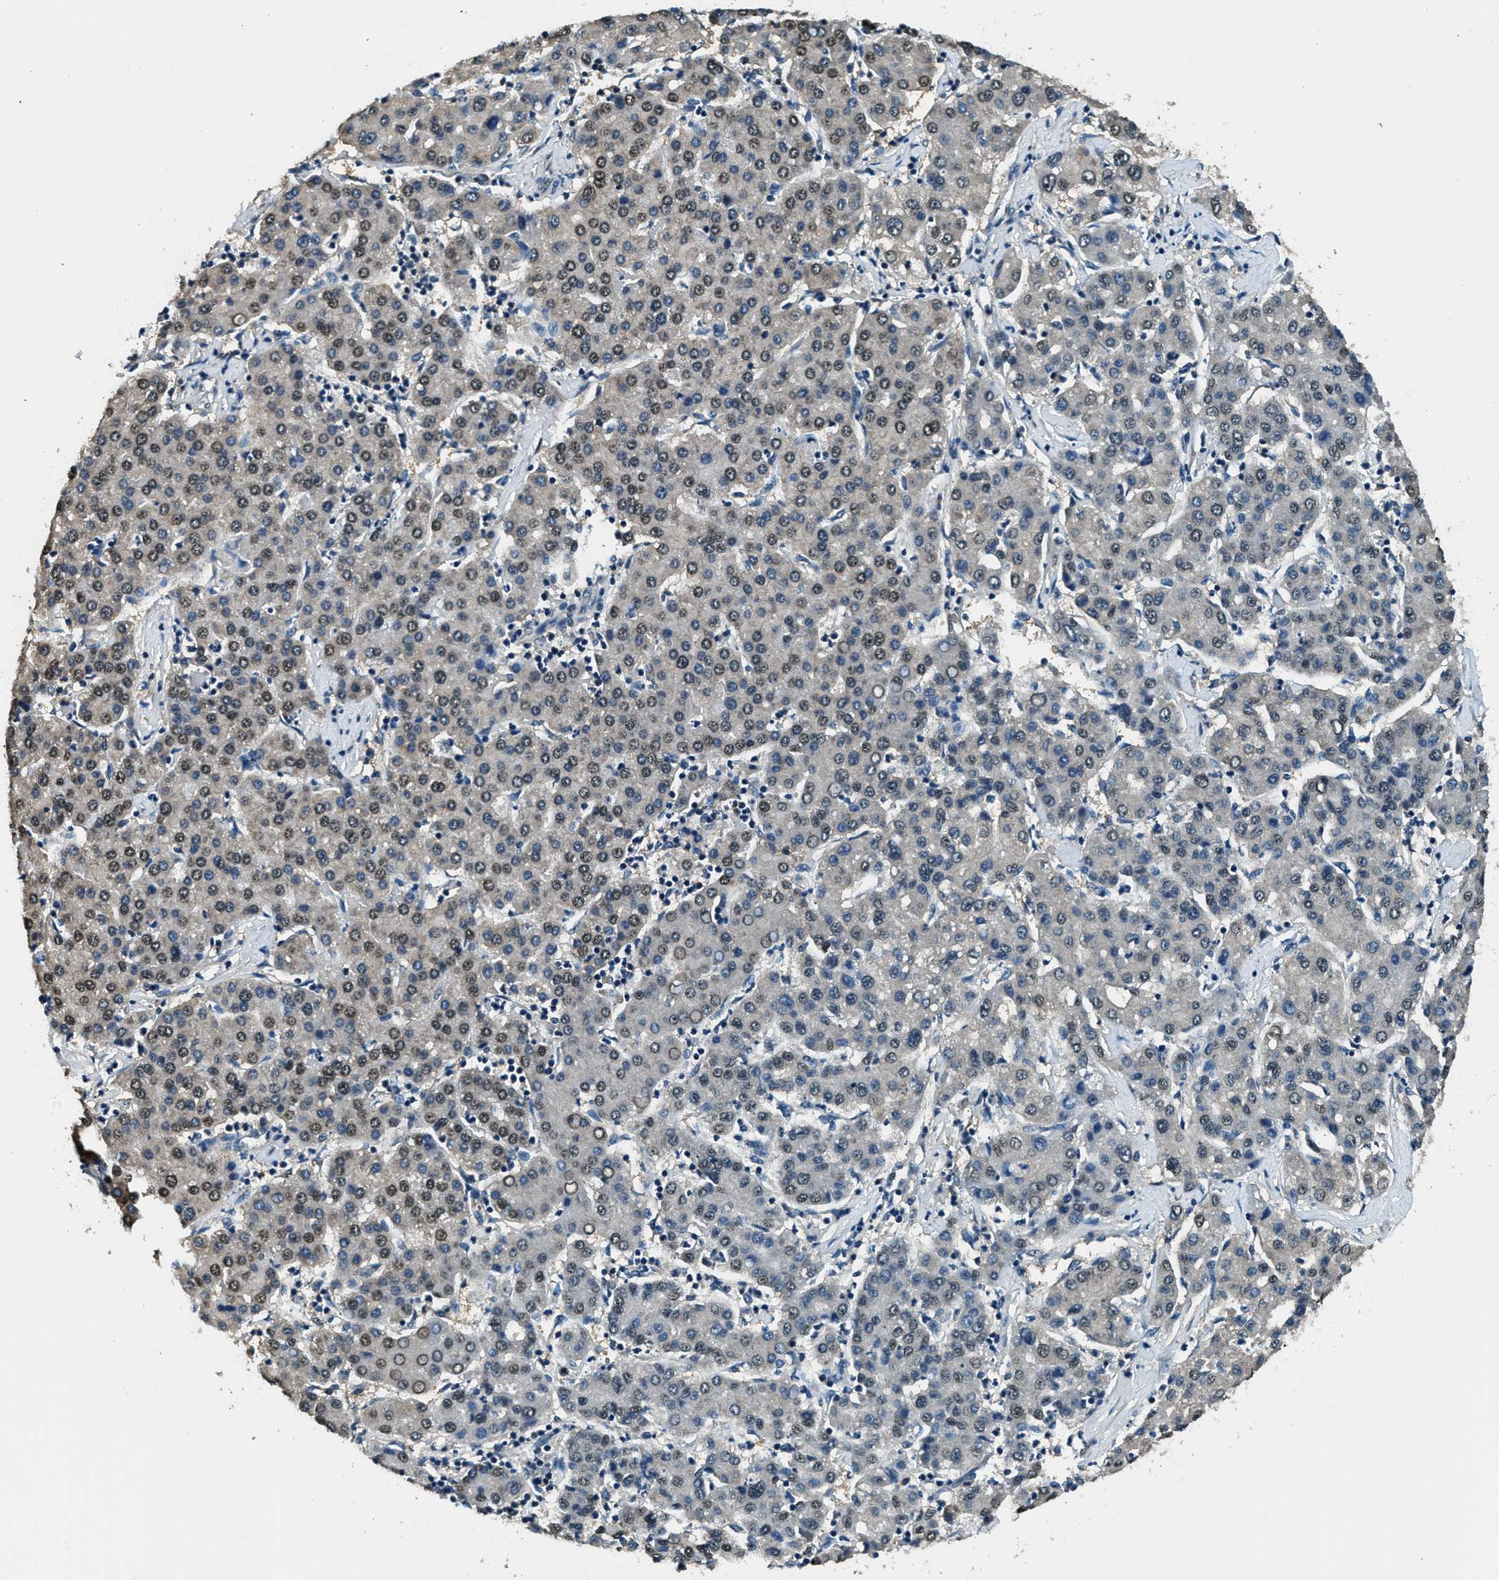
{"staining": {"intensity": "weak", "quantity": "25%-75%", "location": "nuclear"}, "tissue": "liver cancer", "cell_type": "Tumor cells", "image_type": "cancer", "snomed": [{"axis": "morphology", "description": "Carcinoma, Hepatocellular, NOS"}, {"axis": "topography", "description": "Liver"}], "caption": "Immunohistochemistry (IHC) histopathology image of liver cancer stained for a protein (brown), which displays low levels of weak nuclear expression in approximately 25%-75% of tumor cells.", "gene": "ARFGAP2", "patient": {"sex": "male", "age": 65}}